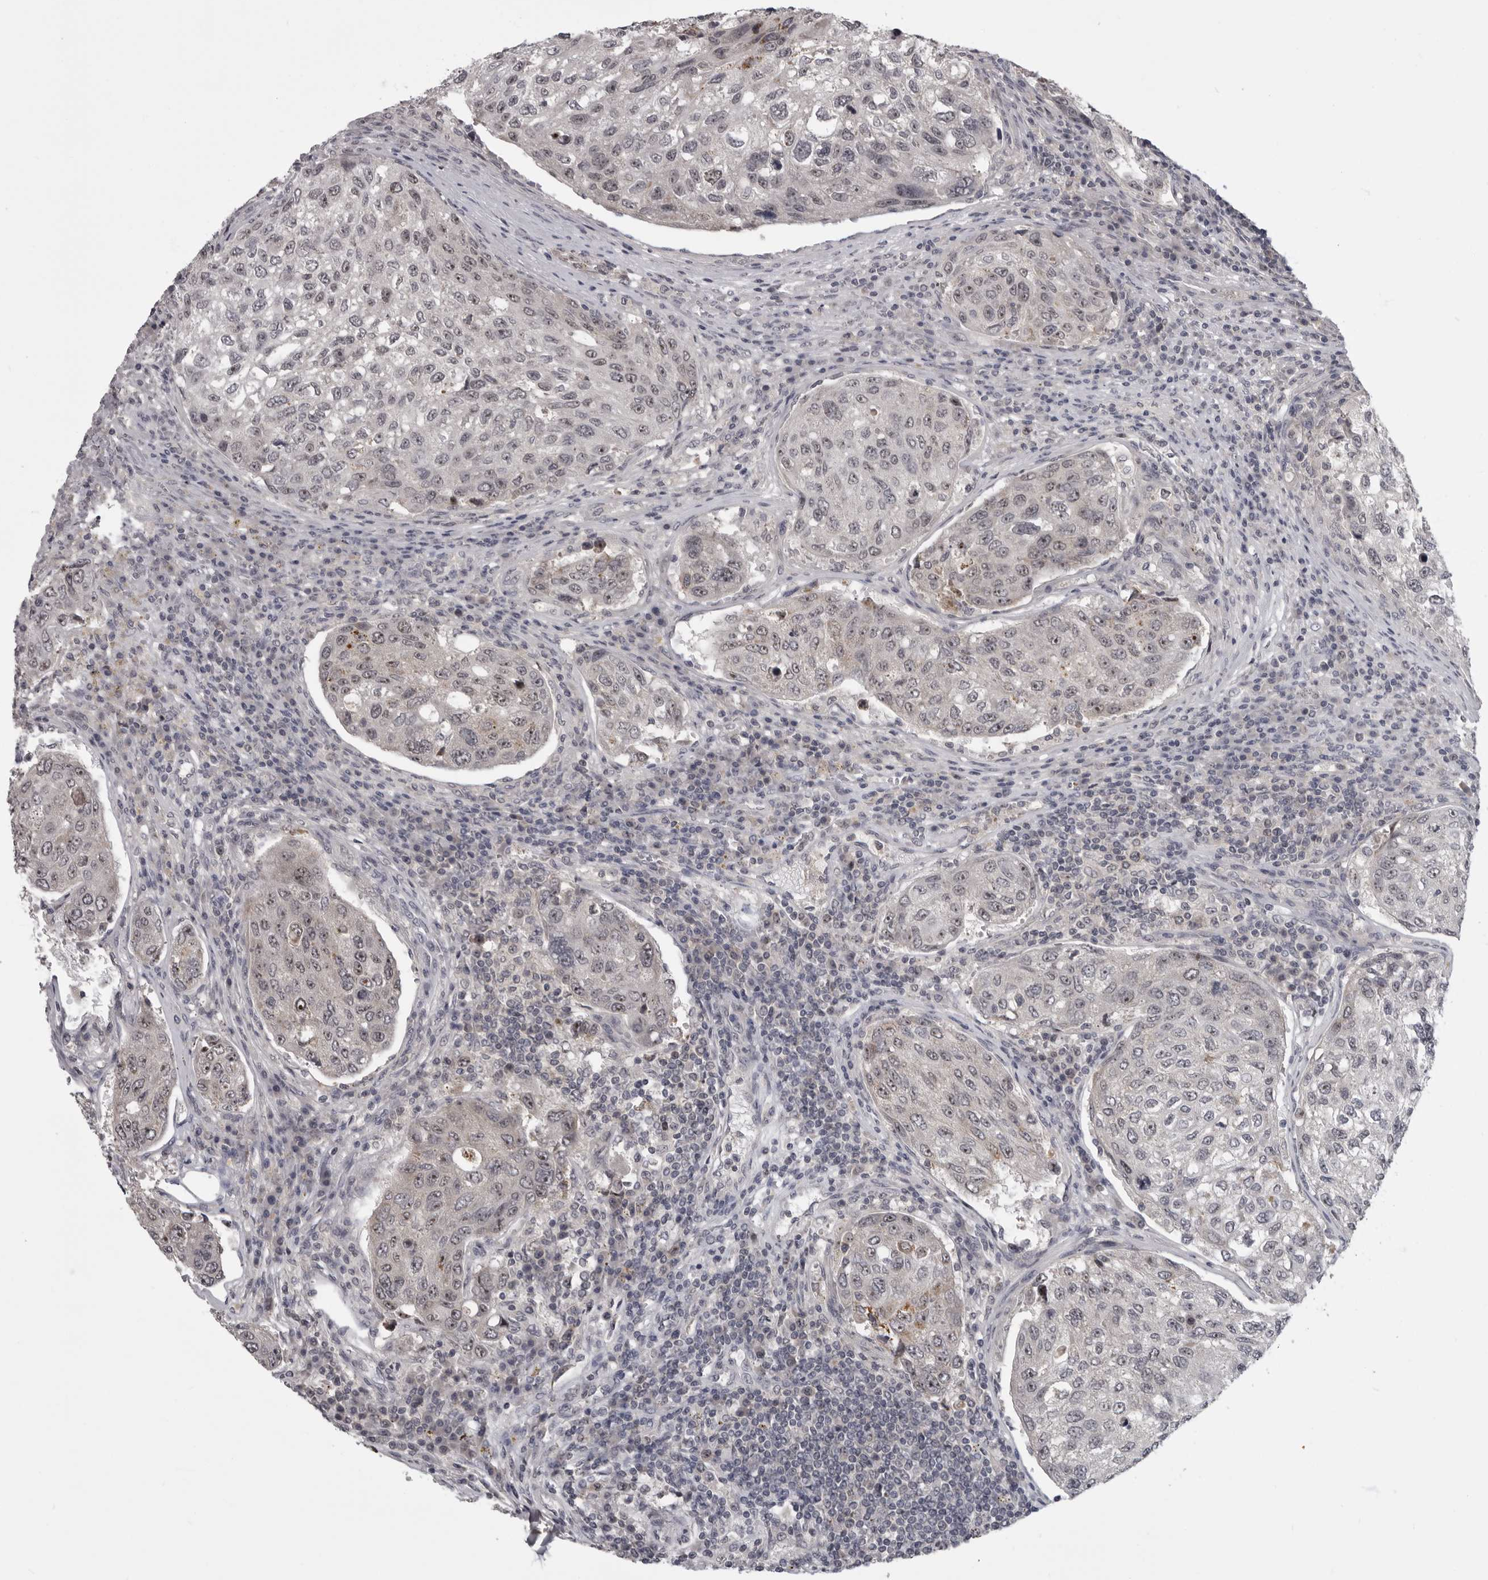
{"staining": {"intensity": "moderate", "quantity": "25%-75%", "location": "nuclear"}, "tissue": "urothelial cancer", "cell_type": "Tumor cells", "image_type": "cancer", "snomed": [{"axis": "morphology", "description": "Urothelial carcinoma, High grade"}, {"axis": "topography", "description": "Lymph node"}, {"axis": "topography", "description": "Urinary bladder"}], "caption": "The micrograph shows immunohistochemical staining of urothelial carcinoma (high-grade). There is moderate nuclear expression is appreciated in approximately 25%-75% of tumor cells. The protein is stained brown, and the nuclei are stained in blue (DAB IHC with brightfield microscopy, high magnification).", "gene": "MRTO4", "patient": {"sex": "male", "age": 51}}